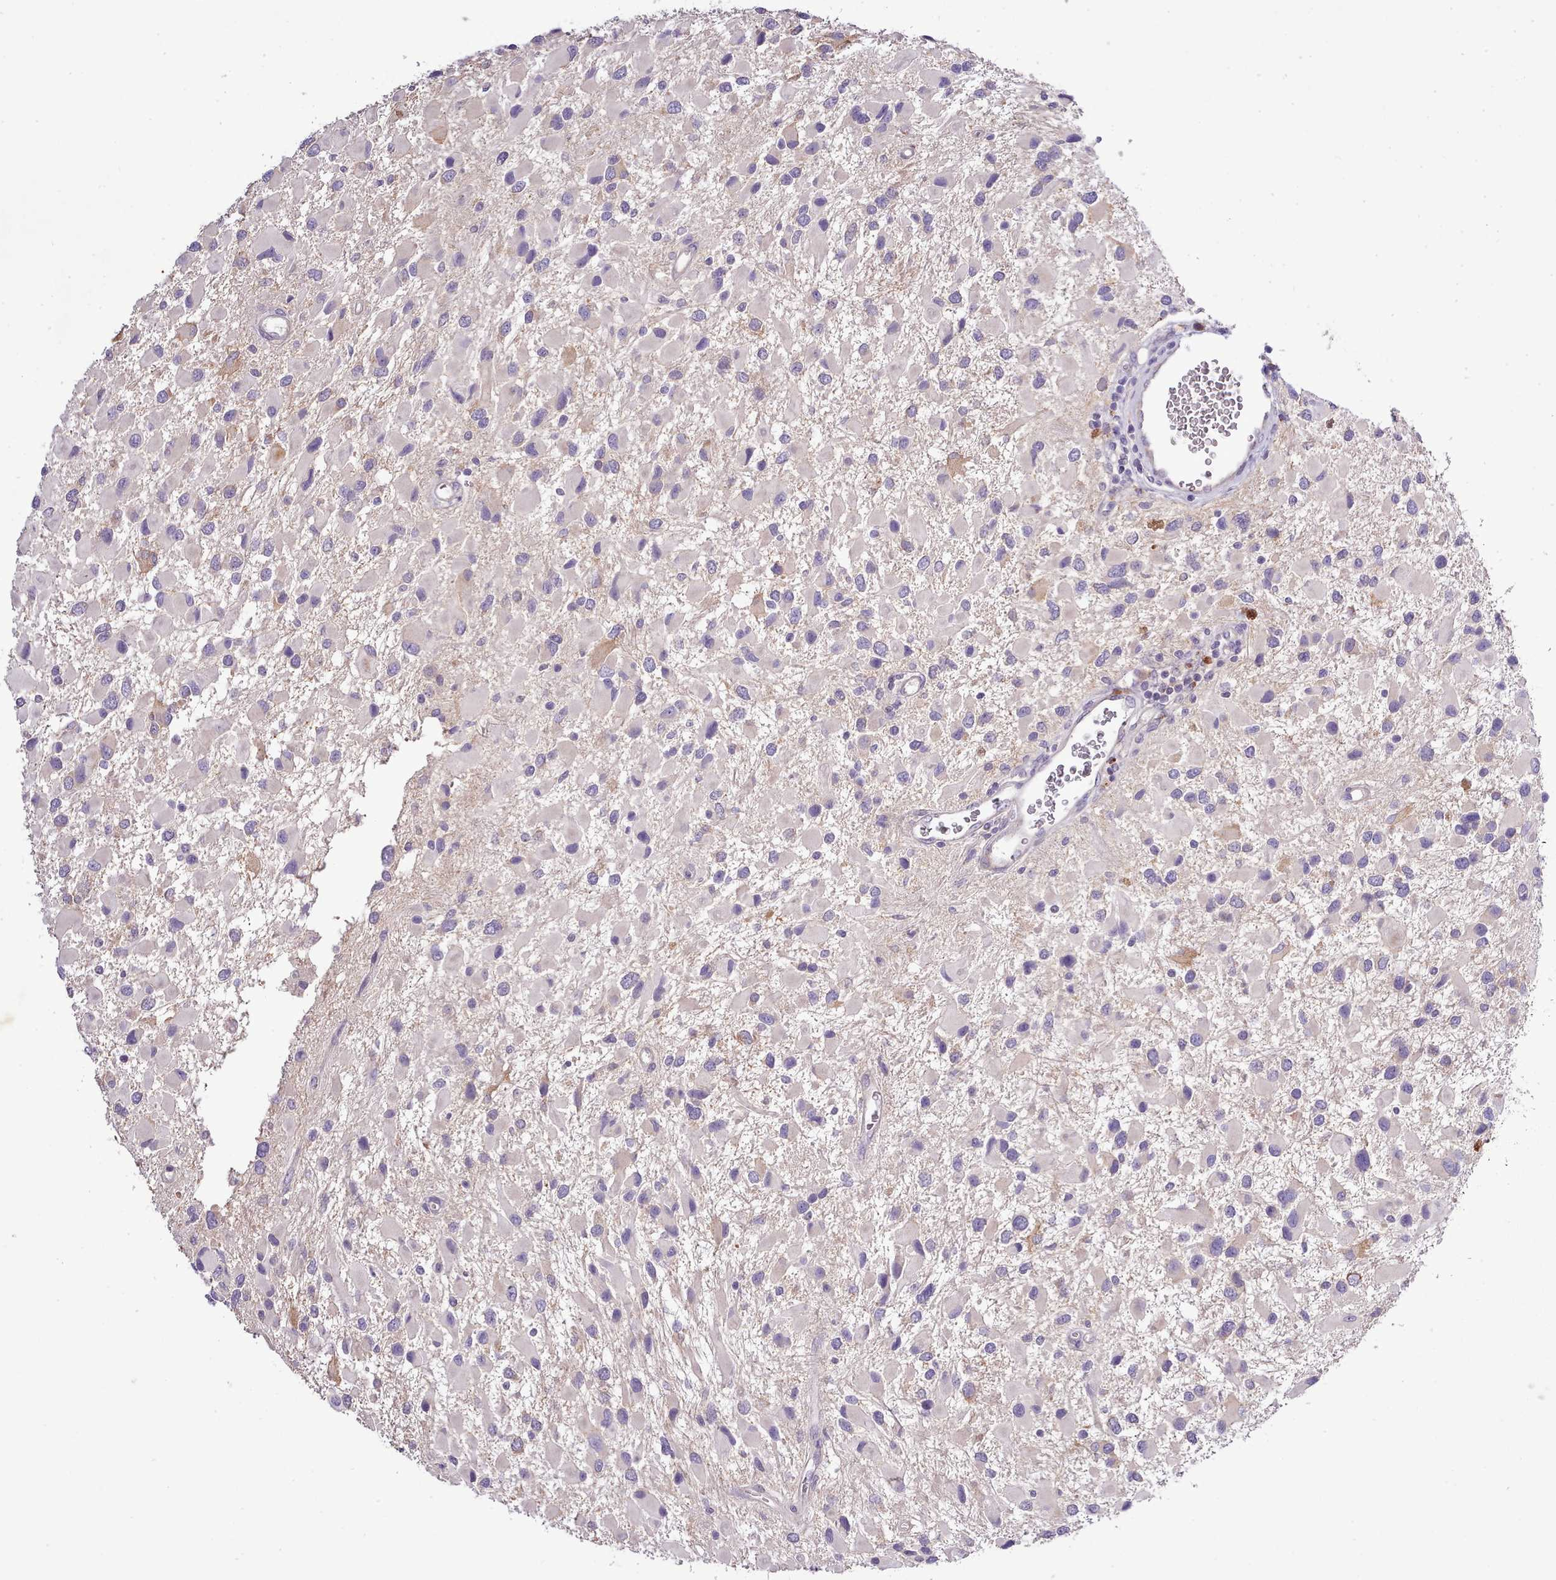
{"staining": {"intensity": "negative", "quantity": "none", "location": "none"}, "tissue": "glioma", "cell_type": "Tumor cells", "image_type": "cancer", "snomed": [{"axis": "morphology", "description": "Glioma, malignant, High grade"}, {"axis": "topography", "description": "Brain"}], "caption": "A high-resolution micrograph shows IHC staining of glioma, which exhibits no significant staining in tumor cells.", "gene": "SETX", "patient": {"sex": "male", "age": 53}}